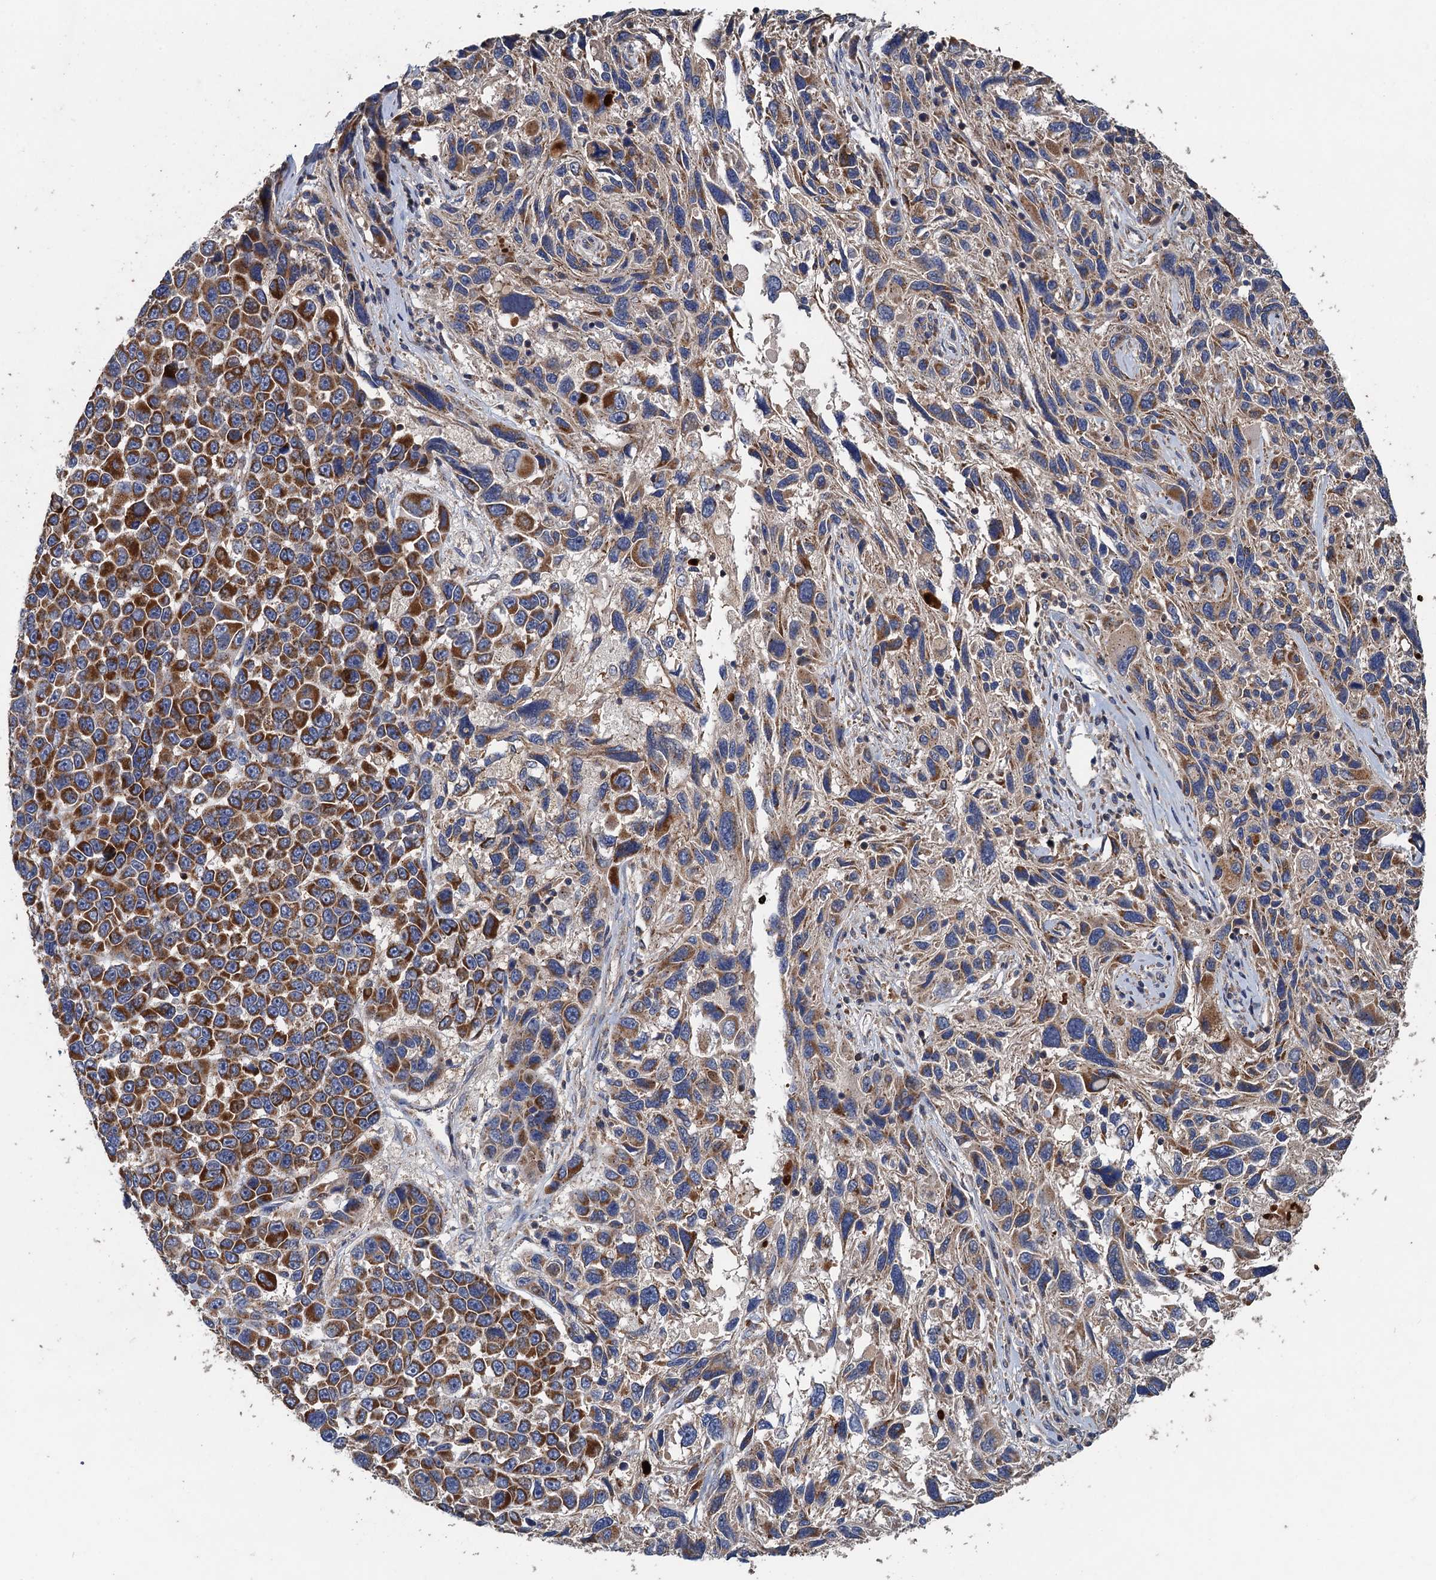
{"staining": {"intensity": "strong", "quantity": ">75%", "location": "cytoplasmic/membranous"}, "tissue": "melanoma", "cell_type": "Tumor cells", "image_type": "cancer", "snomed": [{"axis": "morphology", "description": "Malignant melanoma, NOS"}, {"axis": "topography", "description": "Skin"}], "caption": "Malignant melanoma stained with a protein marker reveals strong staining in tumor cells.", "gene": "BCS1L", "patient": {"sex": "male", "age": 53}}